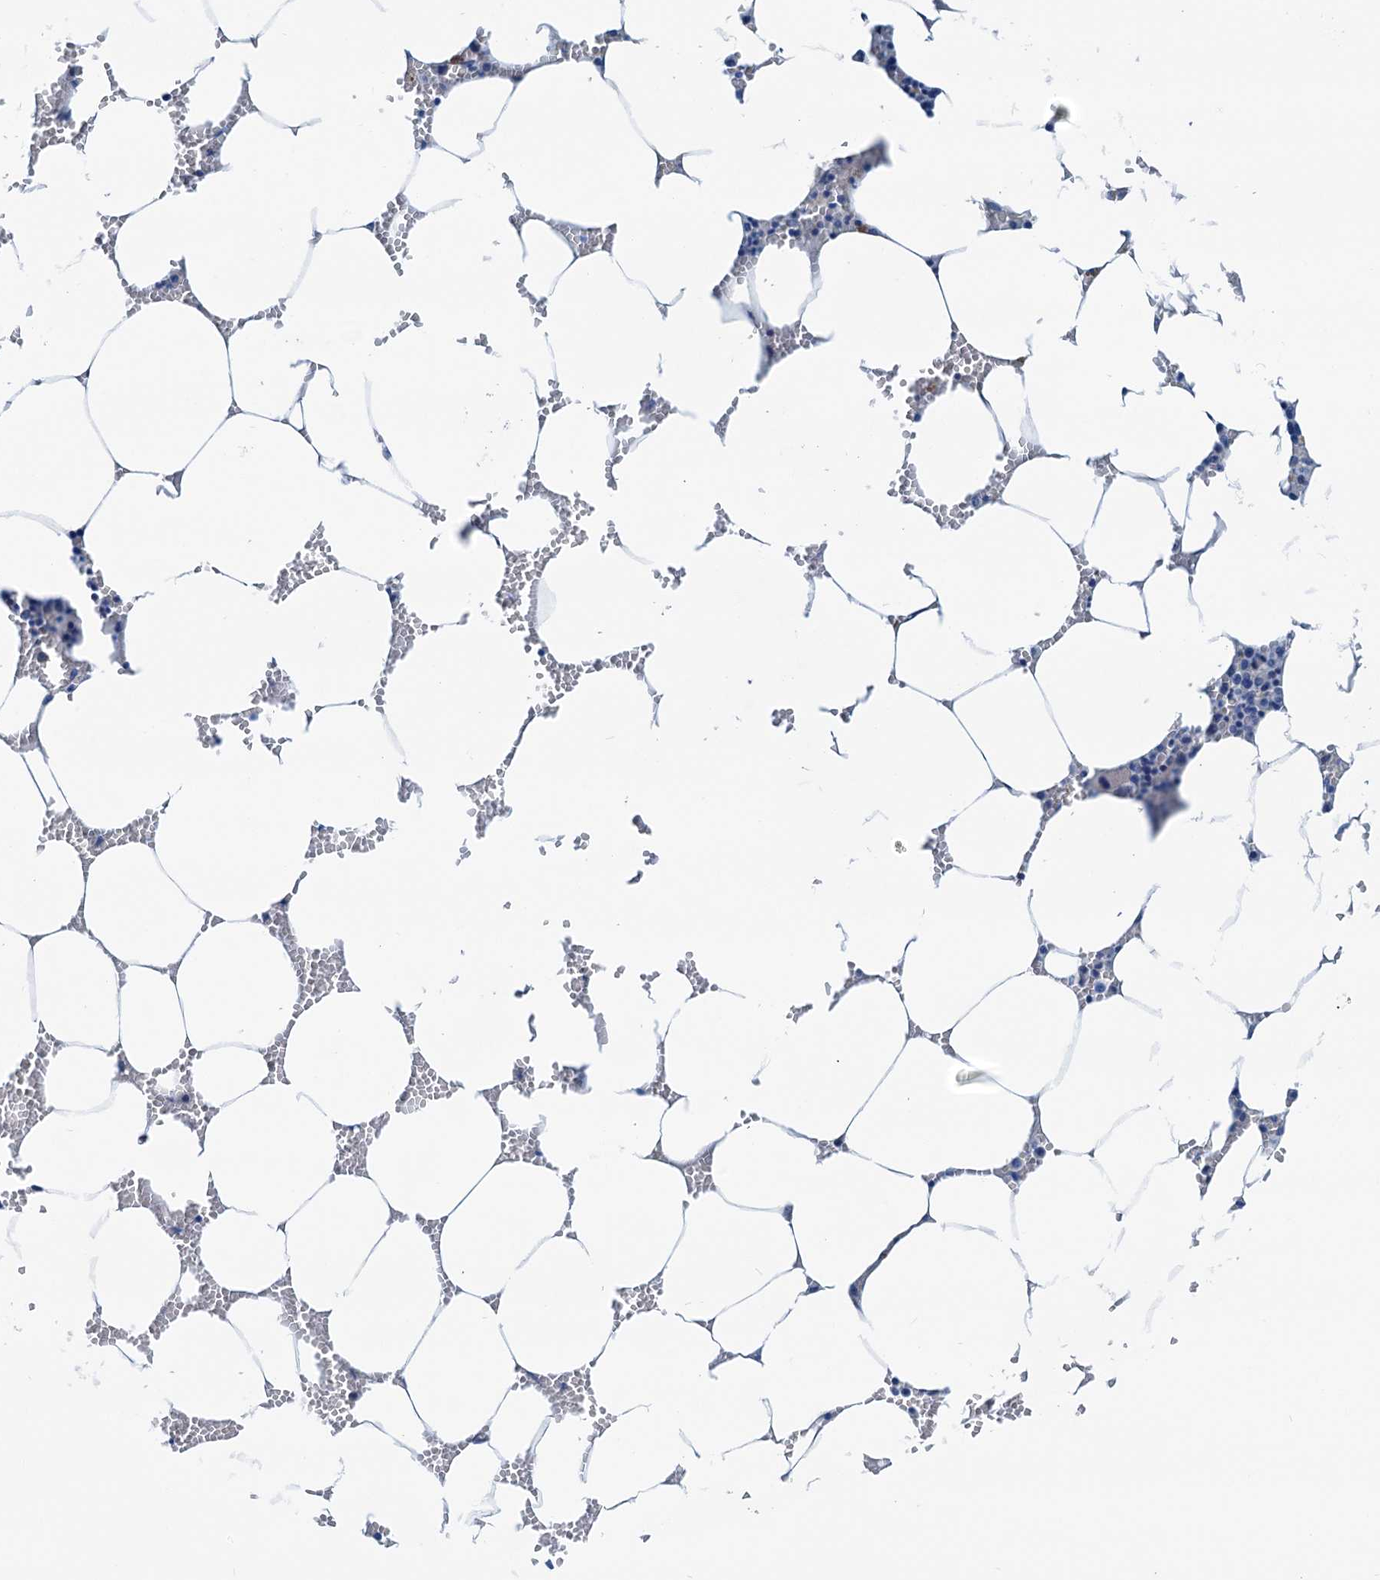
{"staining": {"intensity": "negative", "quantity": "none", "location": "none"}, "tissue": "bone marrow", "cell_type": "Hematopoietic cells", "image_type": "normal", "snomed": [{"axis": "morphology", "description": "Normal tissue, NOS"}, {"axis": "topography", "description": "Bone marrow"}], "caption": "This is an immunohistochemistry micrograph of benign human bone marrow. There is no positivity in hematopoietic cells.", "gene": "KNDC1", "patient": {"sex": "male", "age": 70}}